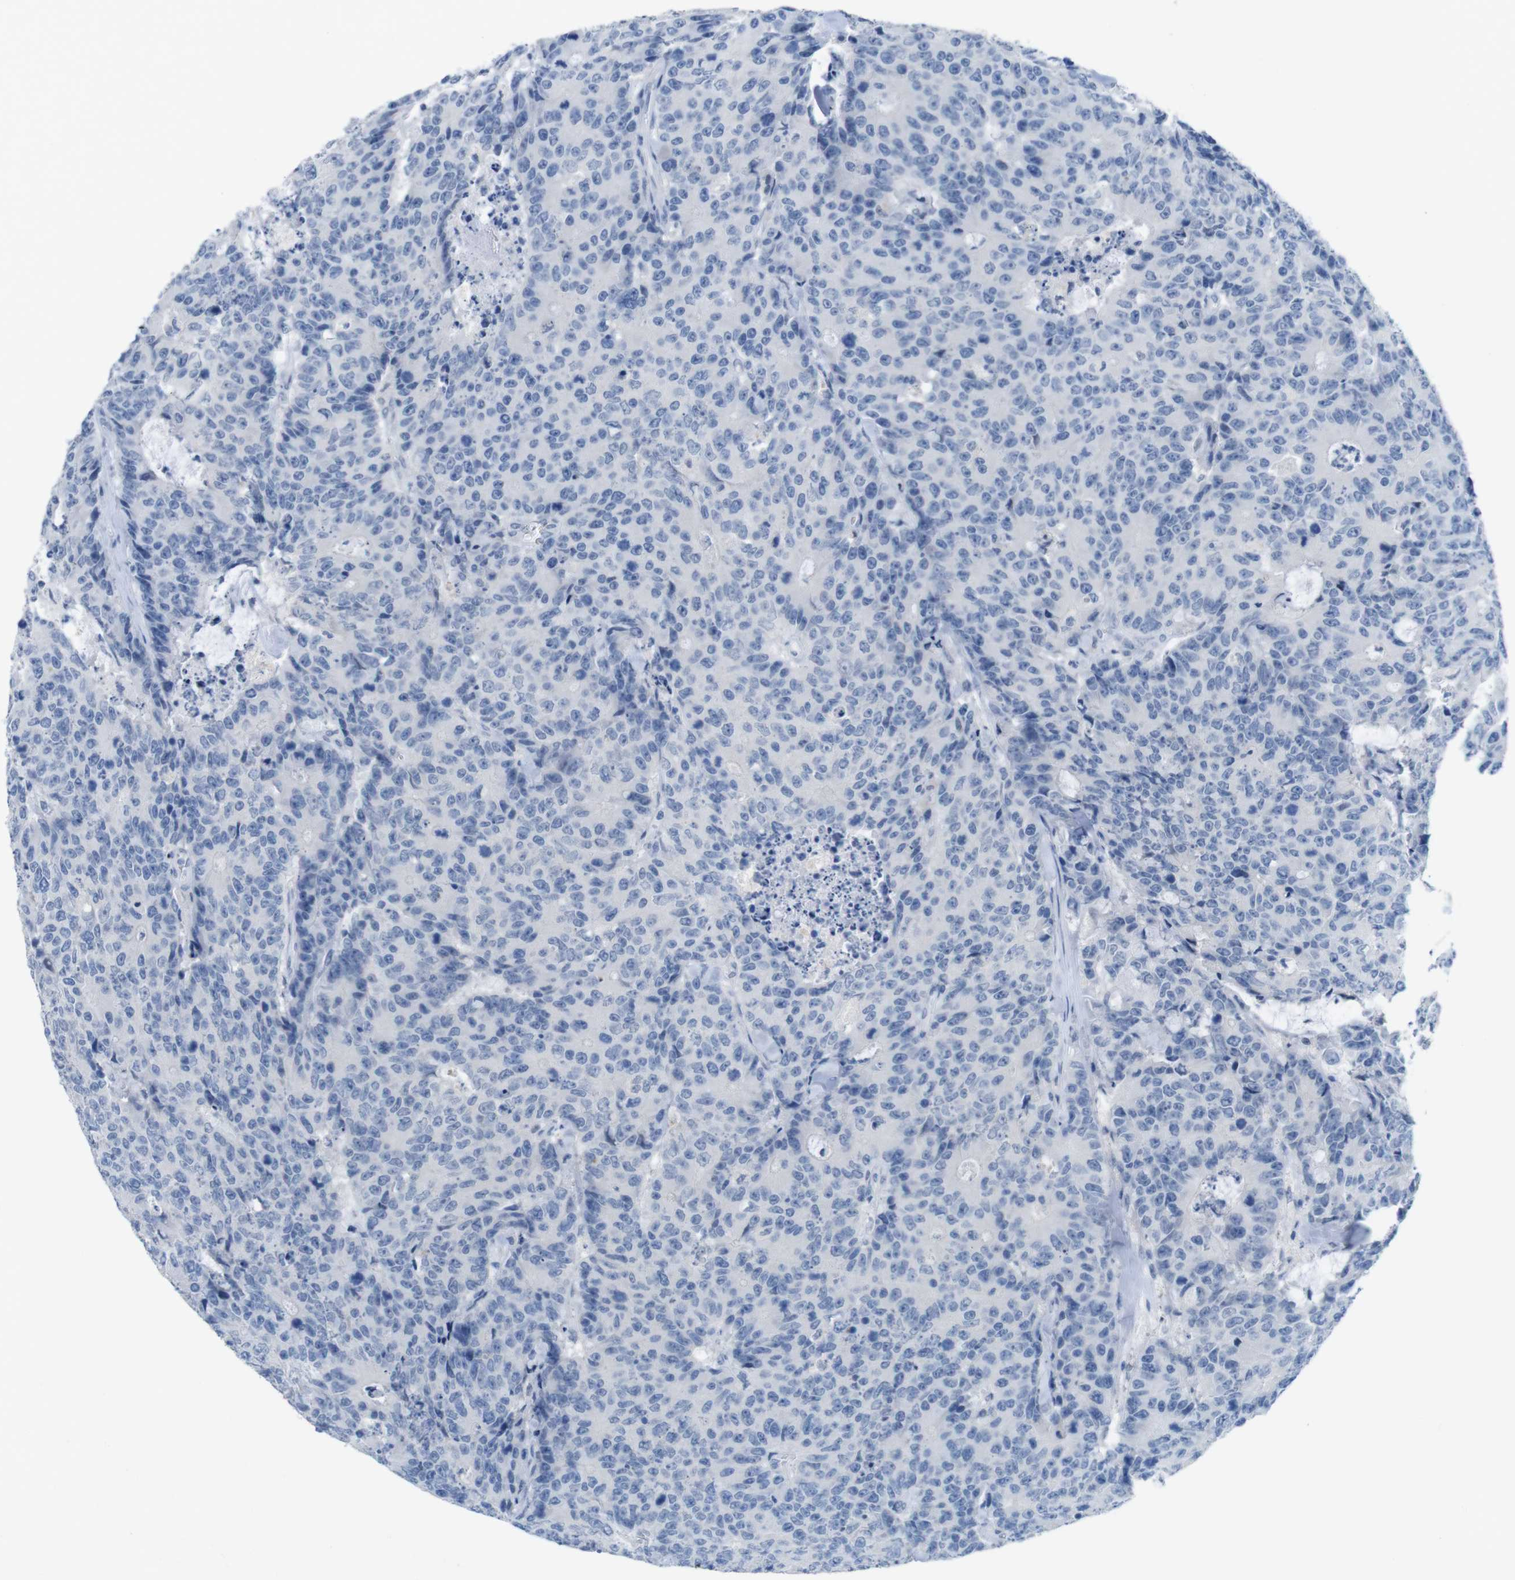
{"staining": {"intensity": "negative", "quantity": "none", "location": "none"}, "tissue": "colorectal cancer", "cell_type": "Tumor cells", "image_type": "cancer", "snomed": [{"axis": "morphology", "description": "Adenocarcinoma, NOS"}, {"axis": "topography", "description": "Colon"}], "caption": "Tumor cells are negative for brown protein staining in colorectal cancer.", "gene": "OPN1SW", "patient": {"sex": "female", "age": 86}}